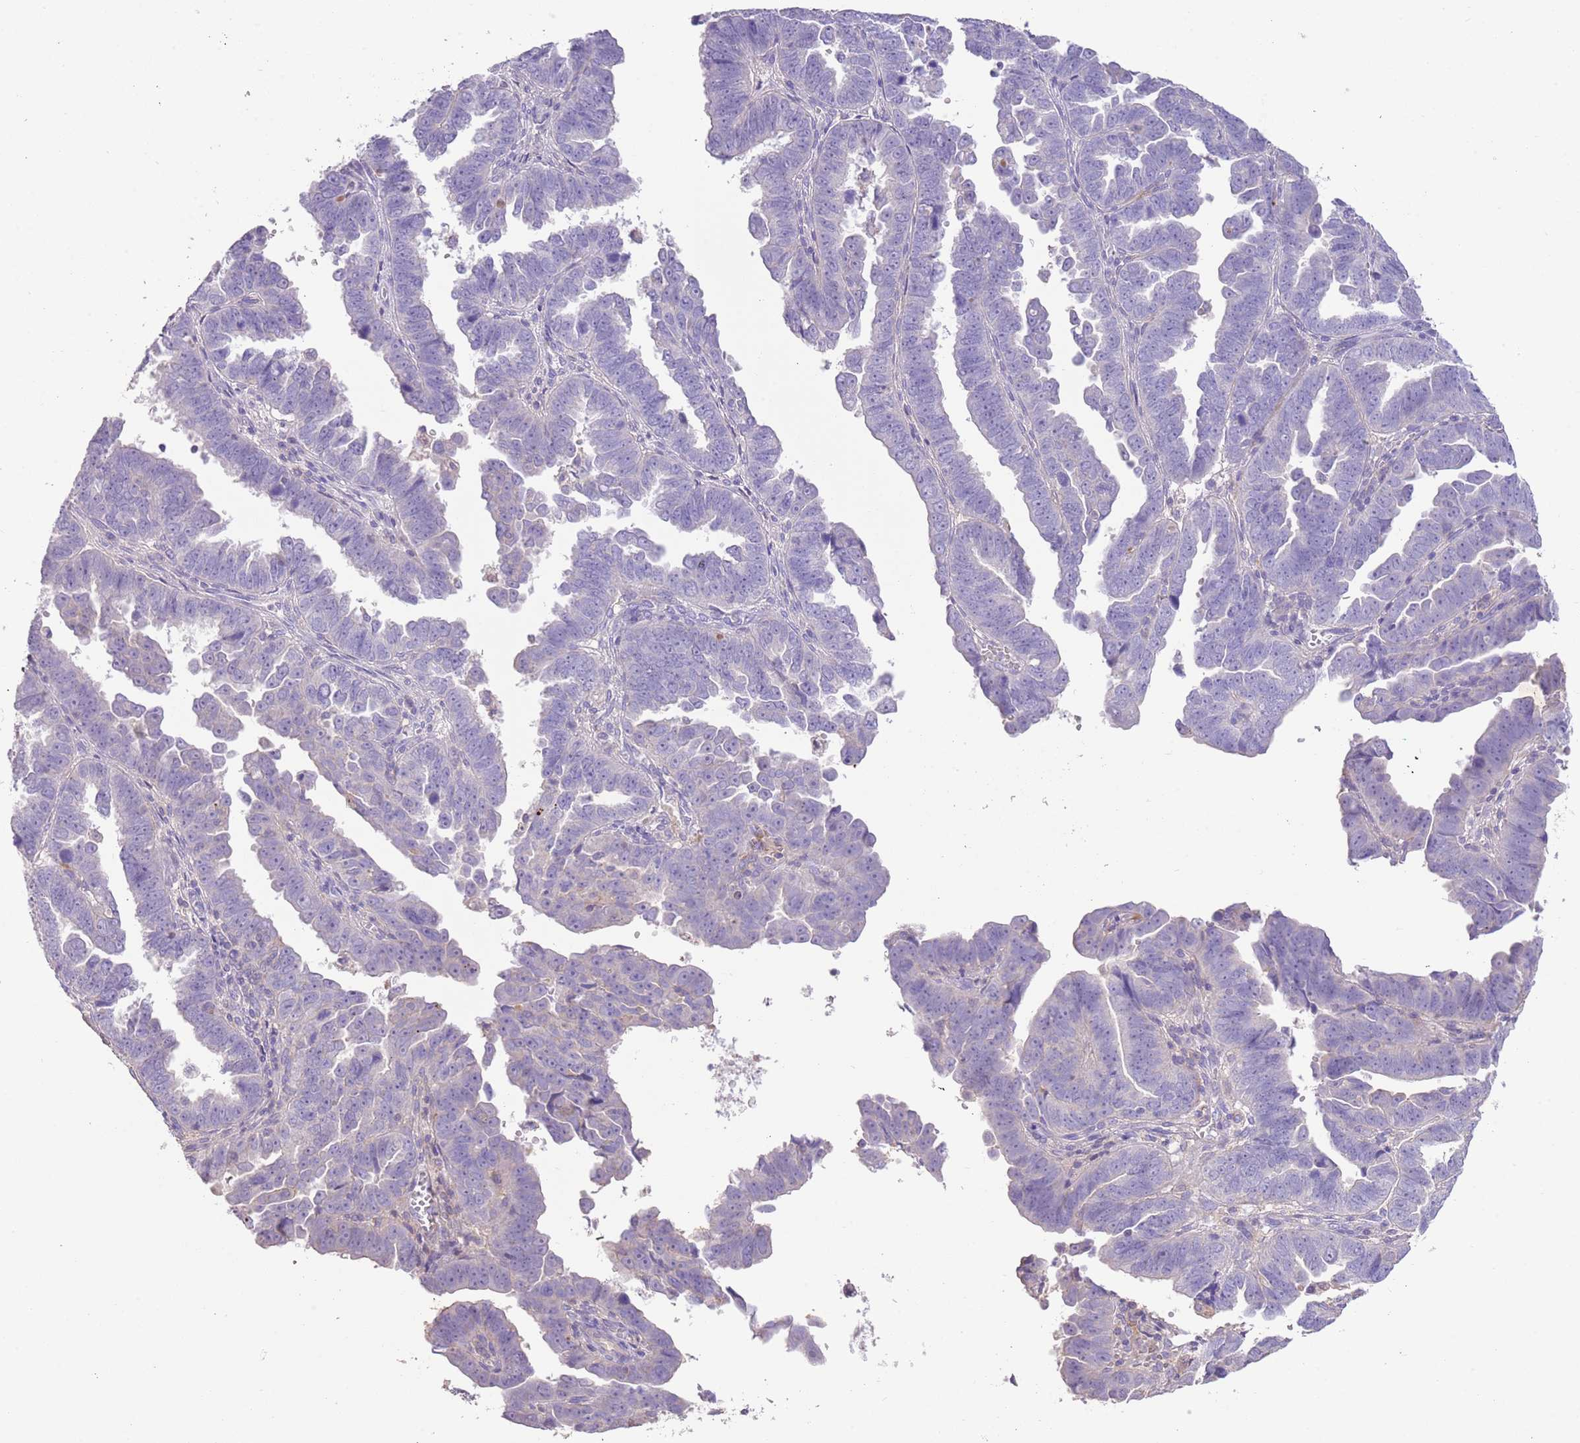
{"staining": {"intensity": "negative", "quantity": "none", "location": "none"}, "tissue": "endometrial cancer", "cell_type": "Tumor cells", "image_type": "cancer", "snomed": [{"axis": "morphology", "description": "Adenocarcinoma, NOS"}, {"axis": "topography", "description": "Endometrium"}], "caption": "Immunohistochemistry of human adenocarcinoma (endometrial) demonstrates no positivity in tumor cells.", "gene": "SFTPA1", "patient": {"sex": "female", "age": 75}}